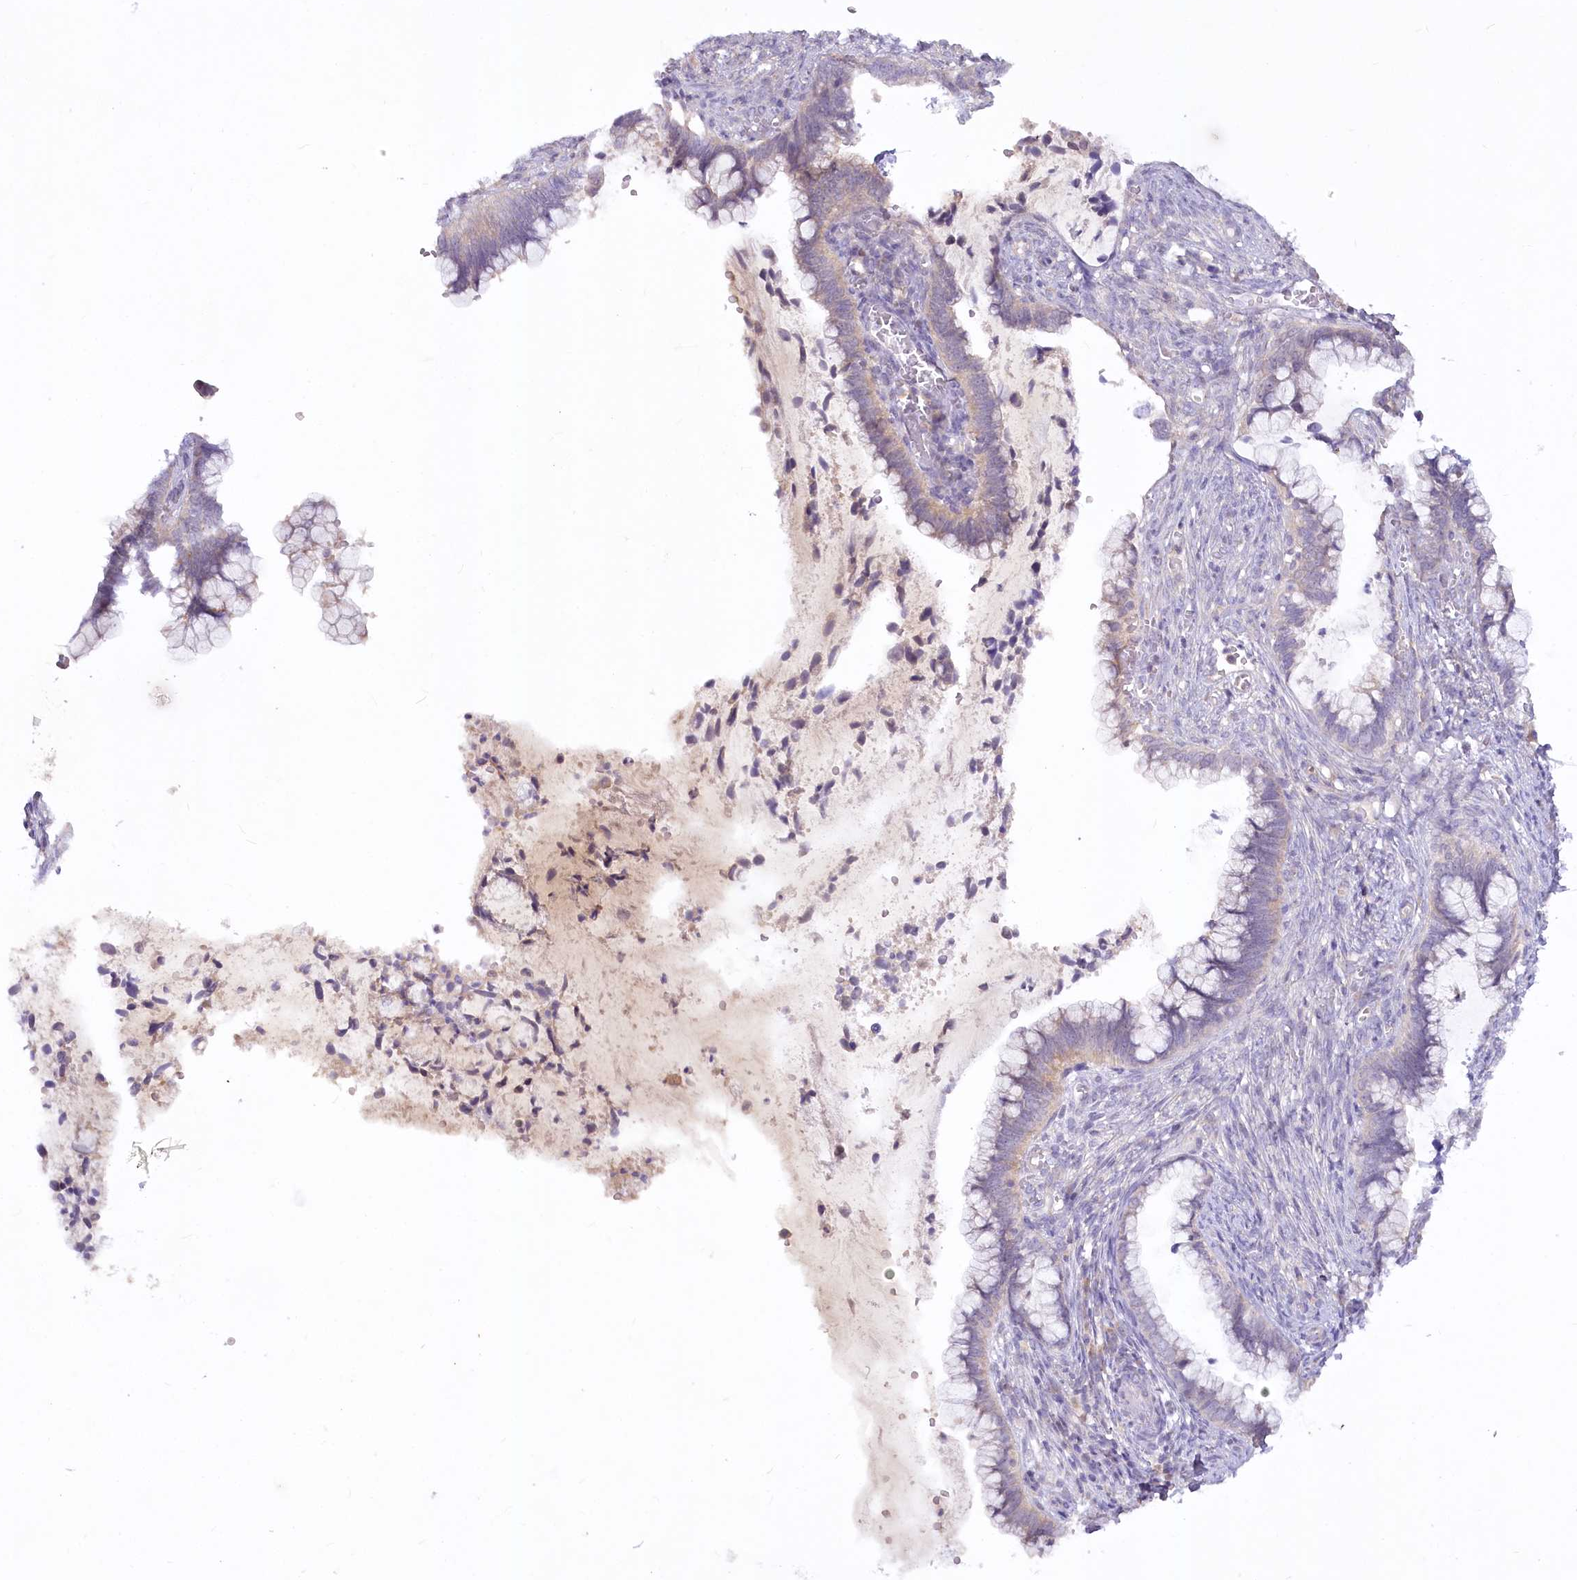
{"staining": {"intensity": "weak", "quantity": "<25%", "location": "cytoplasmic/membranous"}, "tissue": "cervical cancer", "cell_type": "Tumor cells", "image_type": "cancer", "snomed": [{"axis": "morphology", "description": "Adenocarcinoma, NOS"}, {"axis": "topography", "description": "Cervix"}], "caption": "Cervical cancer (adenocarcinoma) was stained to show a protein in brown. There is no significant staining in tumor cells. (DAB (3,3'-diaminobenzidine) IHC with hematoxylin counter stain).", "gene": "EFHC2", "patient": {"sex": "female", "age": 44}}